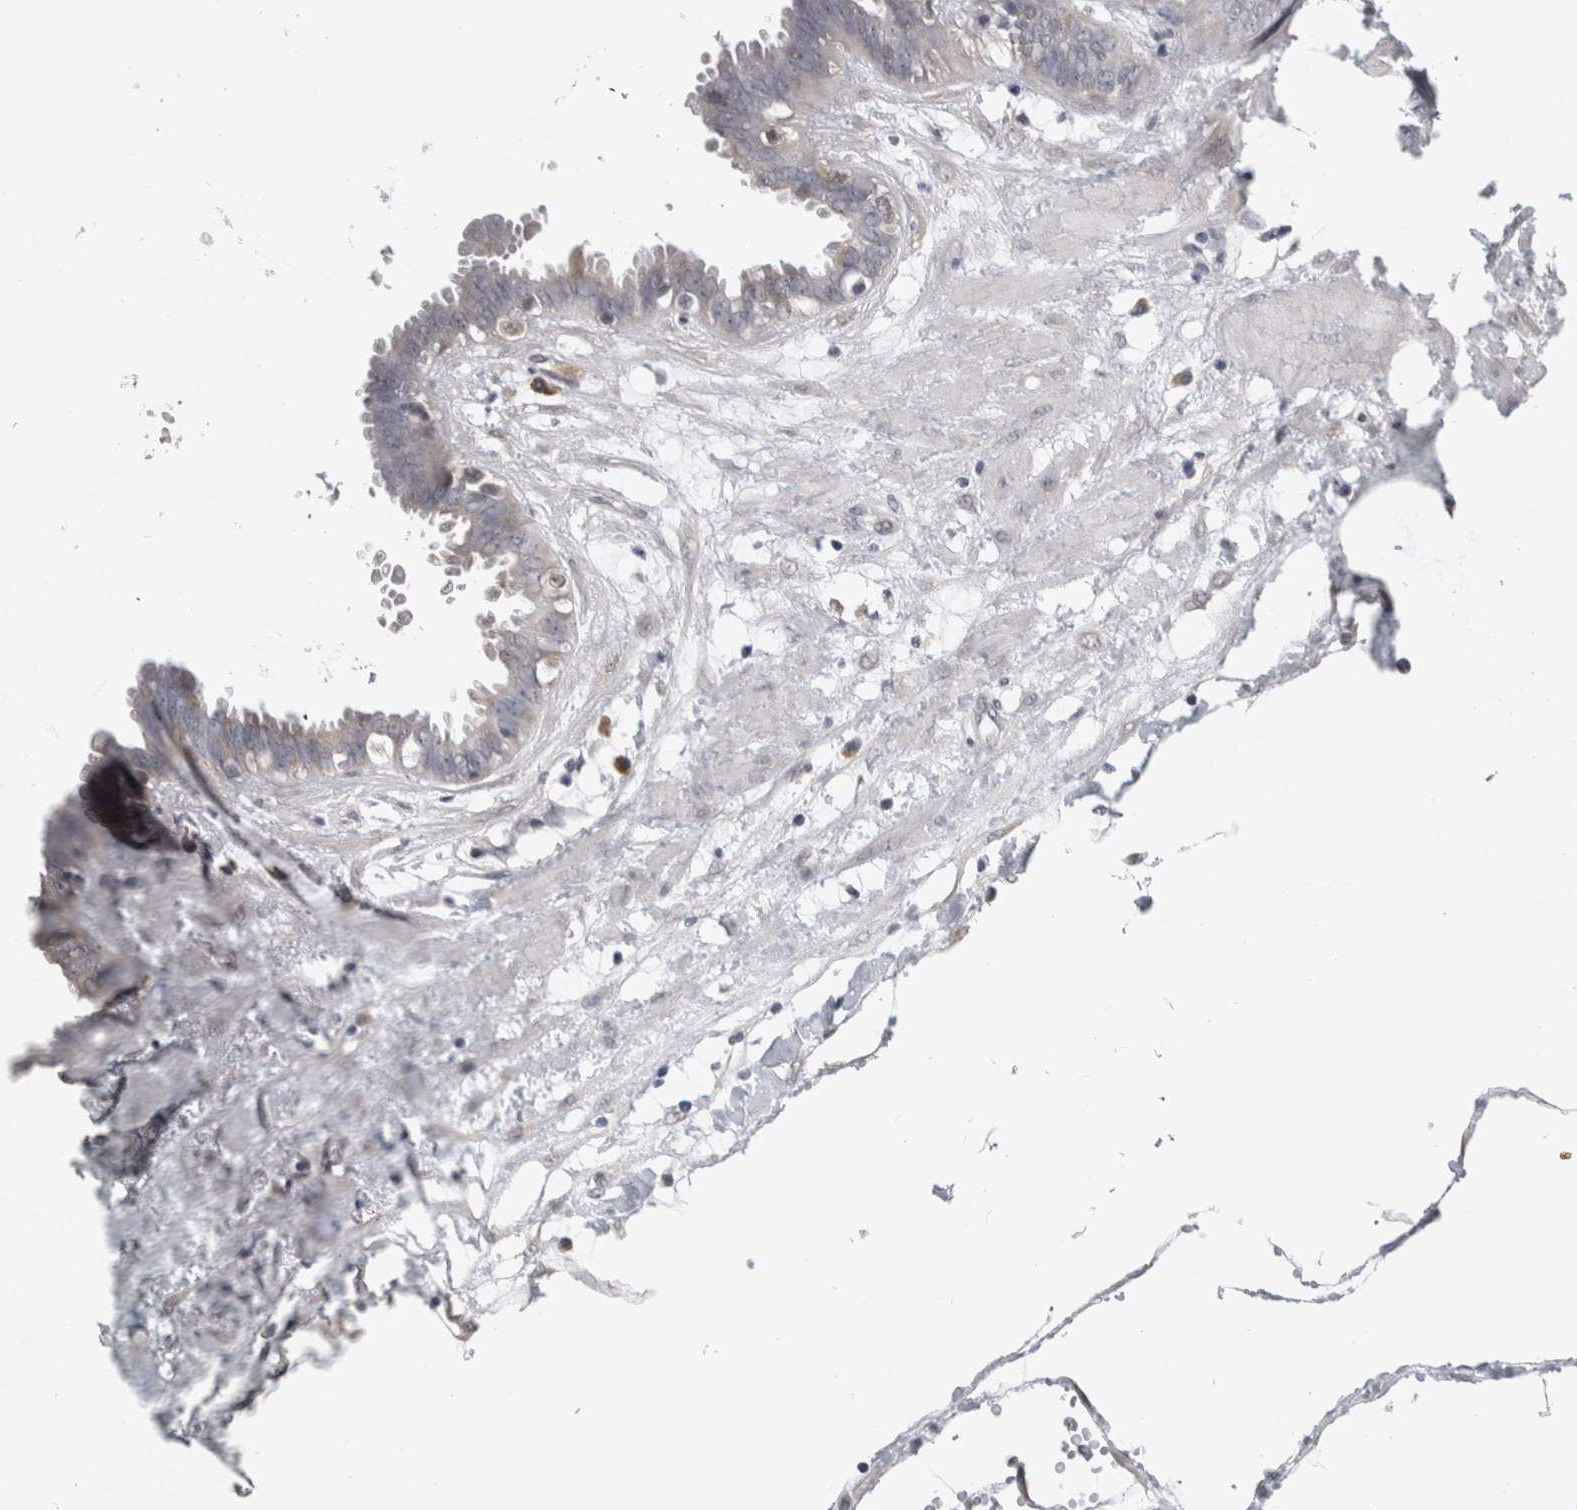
{"staining": {"intensity": "weak", "quantity": "25%-75%", "location": "cytoplasmic/membranous"}, "tissue": "fallopian tube", "cell_type": "Glandular cells", "image_type": "normal", "snomed": [{"axis": "morphology", "description": "Normal tissue, NOS"}, {"axis": "topography", "description": "Fallopian tube"}, {"axis": "topography", "description": "Placenta"}], "caption": "Immunohistochemical staining of normal human fallopian tube reveals 25%-75% levels of weak cytoplasmic/membranous protein expression in approximately 25%-75% of glandular cells.", "gene": "TMEM242", "patient": {"sex": "female", "age": 32}}